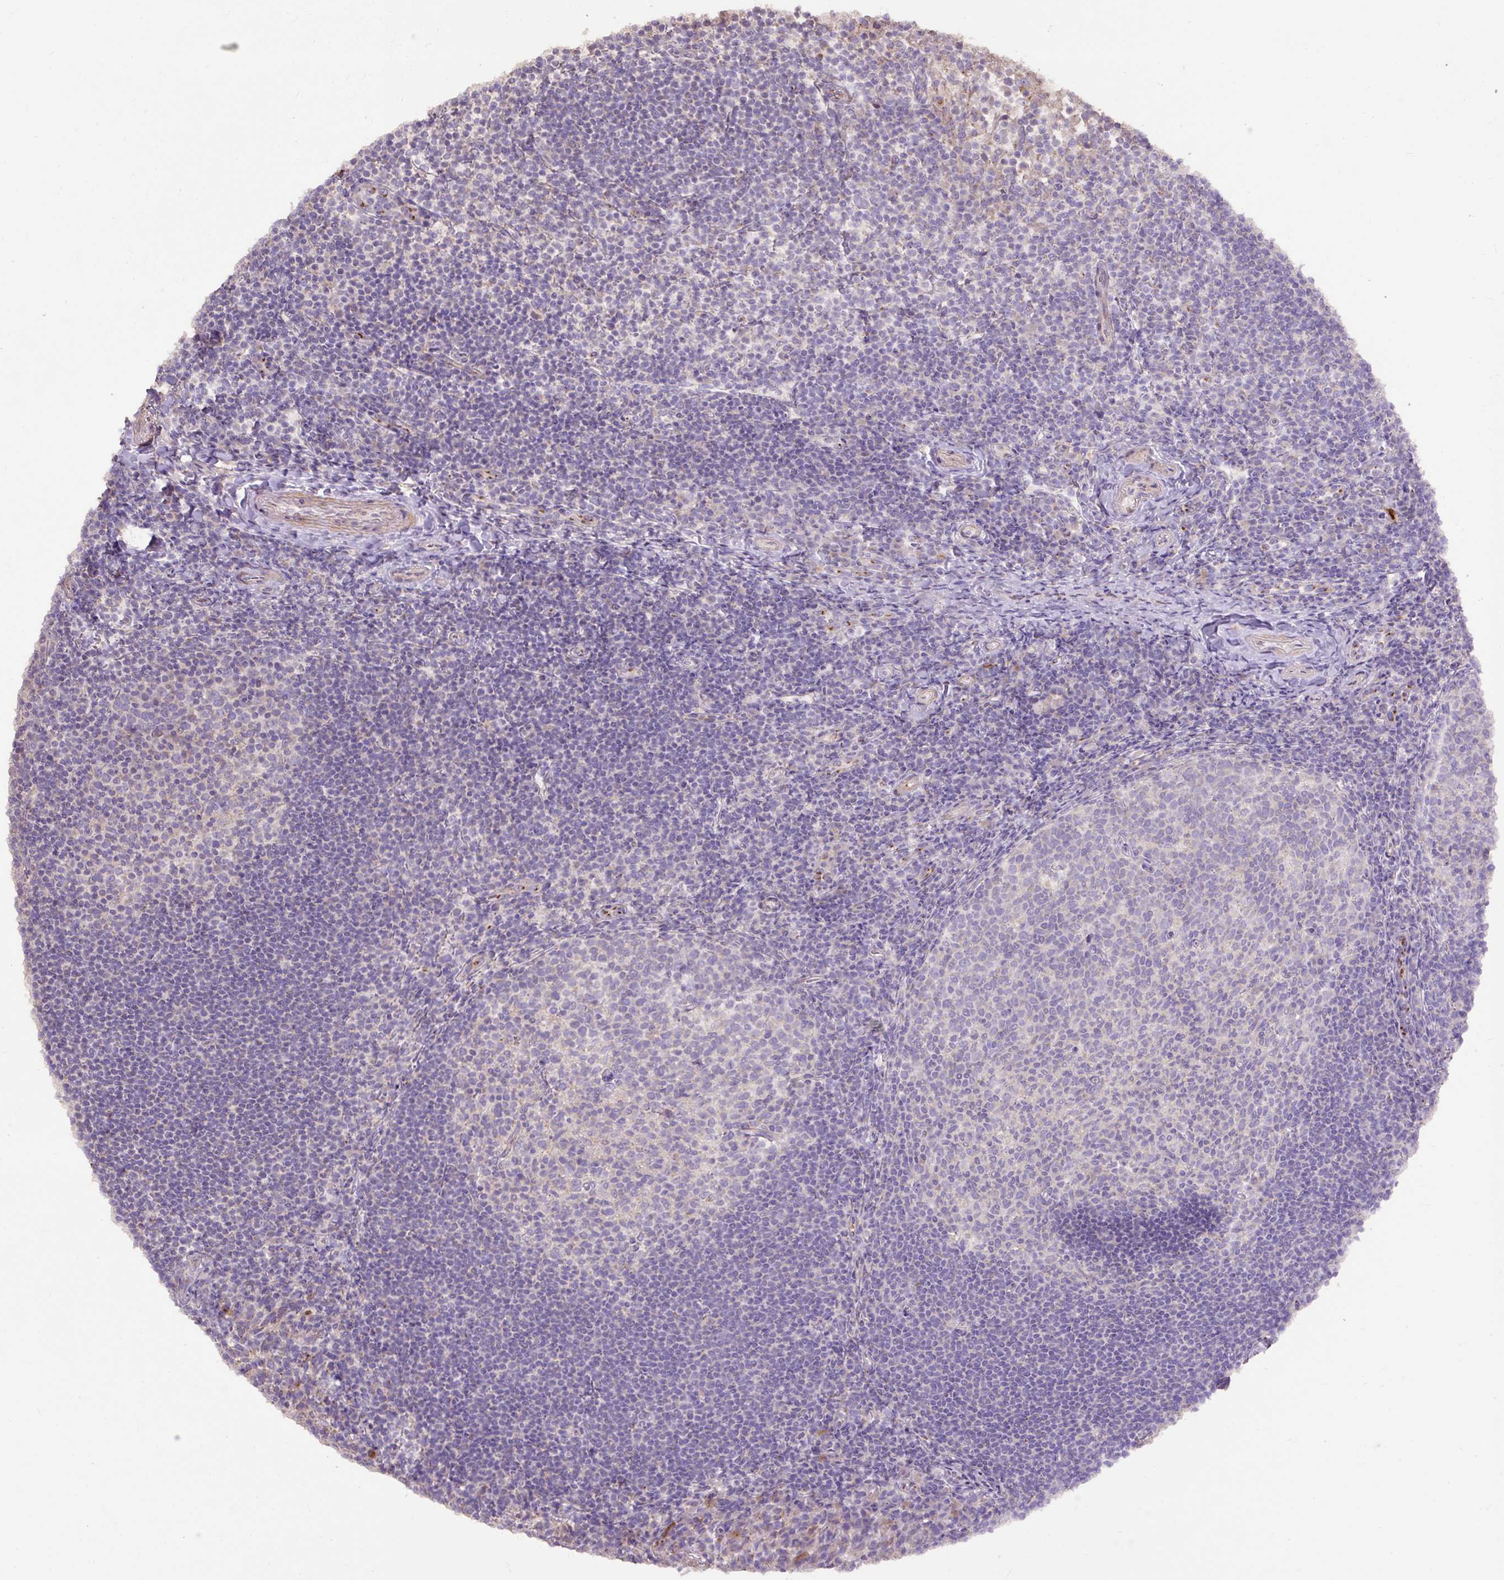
{"staining": {"intensity": "negative", "quantity": "none", "location": "none"}, "tissue": "tonsil", "cell_type": "Germinal center cells", "image_type": "normal", "snomed": [{"axis": "morphology", "description": "Normal tissue, NOS"}, {"axis": "topography", "description": "Tonsil"}], "caption": "Germinal center cells show no significant protein staining in benign tonsil.", "gene": "ABR", "patient": {"sex": "female", "age": 10}}